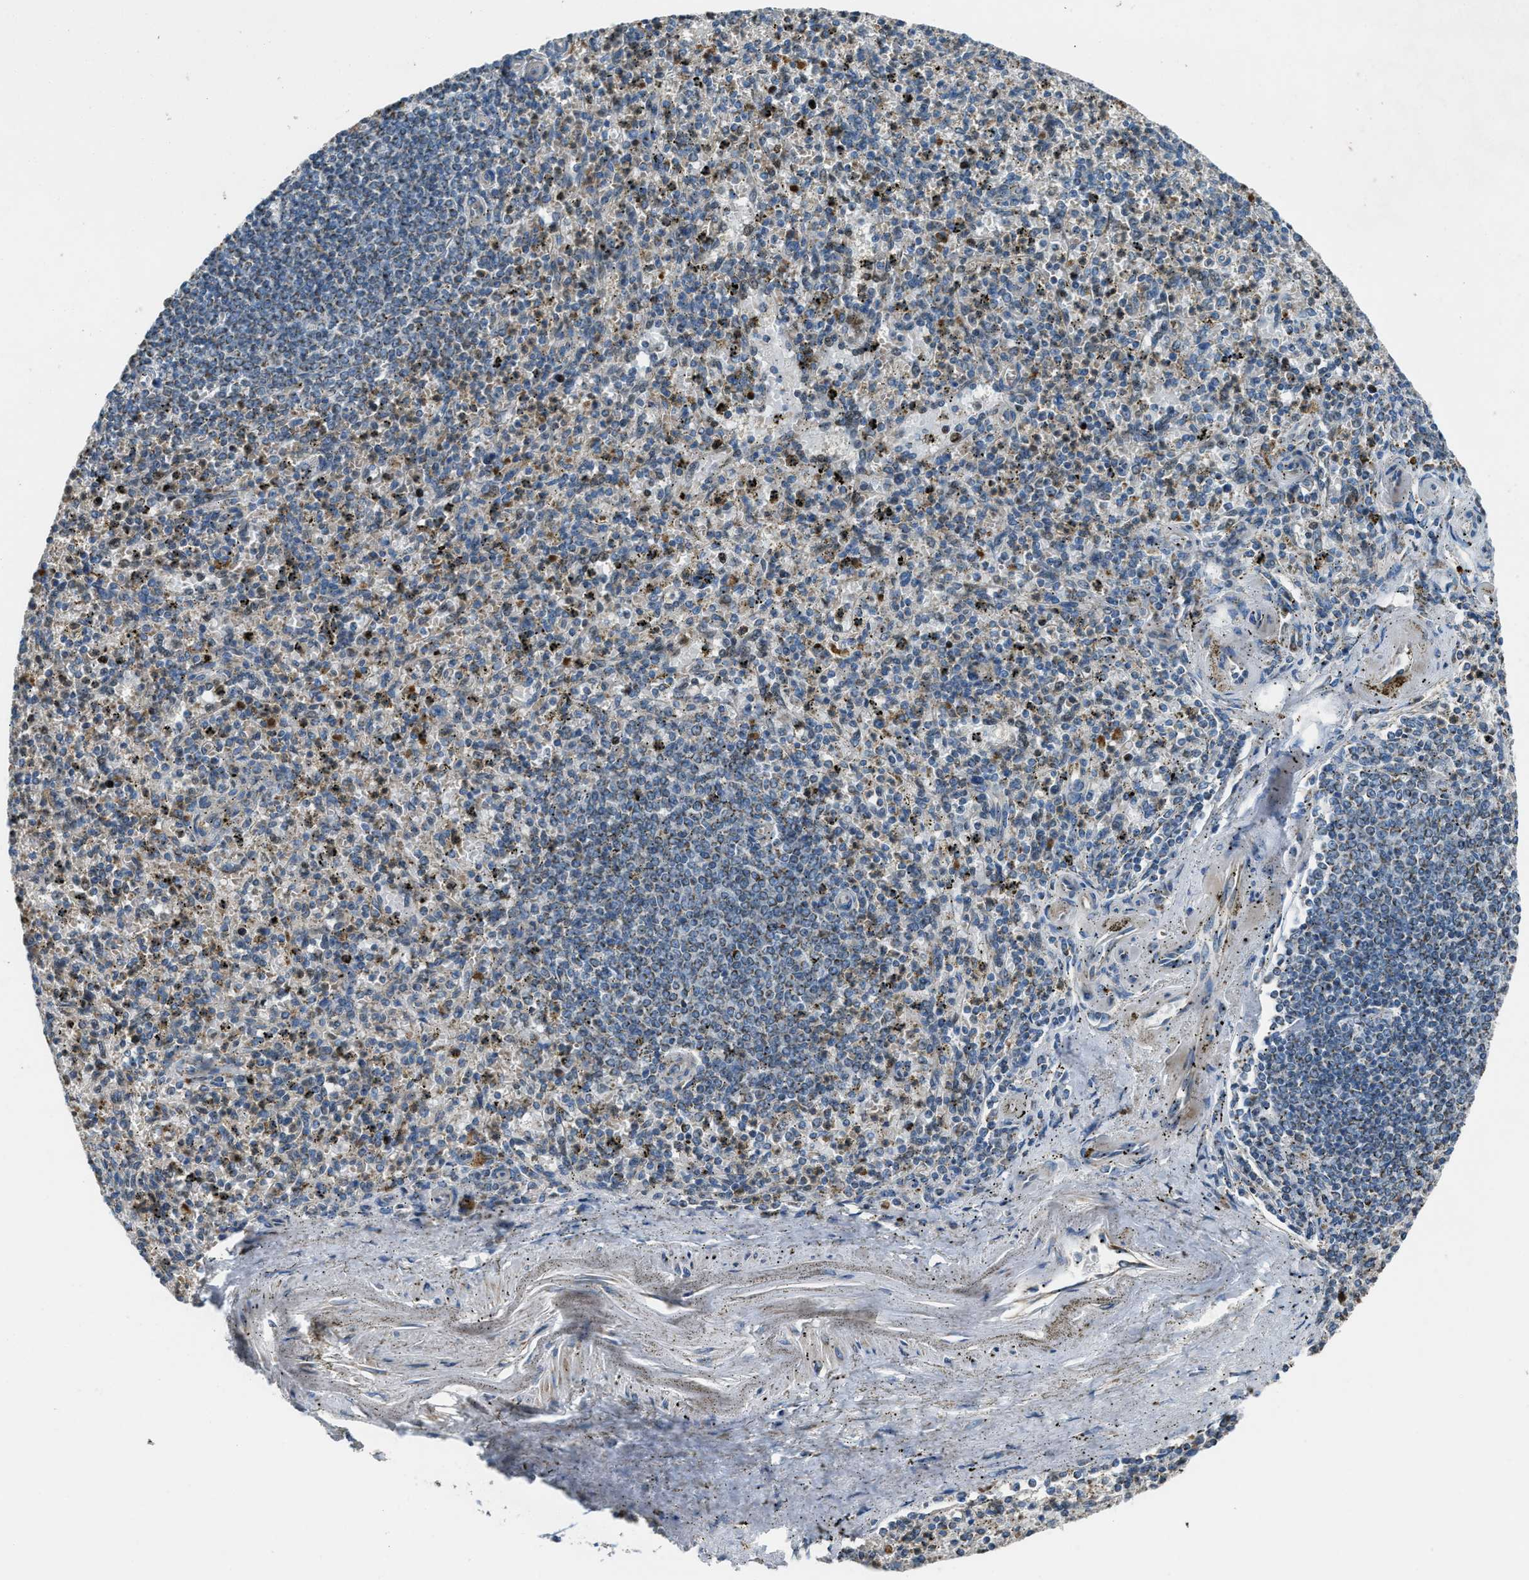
{"staining": {"intensity": "moderate", "quantity": "25%-75%", "location": "cytoplasmic/membranous"}, "tissue": "spleen", "cell_type": "Cells in red pulp", "image_type": "normal", "snomed": [{"axis": "morphology", "description": "Normal tissue, NOS"}, {"axis": "topography", "description": "Spleen"}], "caption": "Immunohistochemical staining of benign spleen shows moderate cytoplasmic/membranous protein expression in approximately 25%-75% of cells in red pulp. (IHC, brightfield microscopy, high magnification).", "gene": "SLC25A11", "patient": {"sex": "male", "age": 72}}